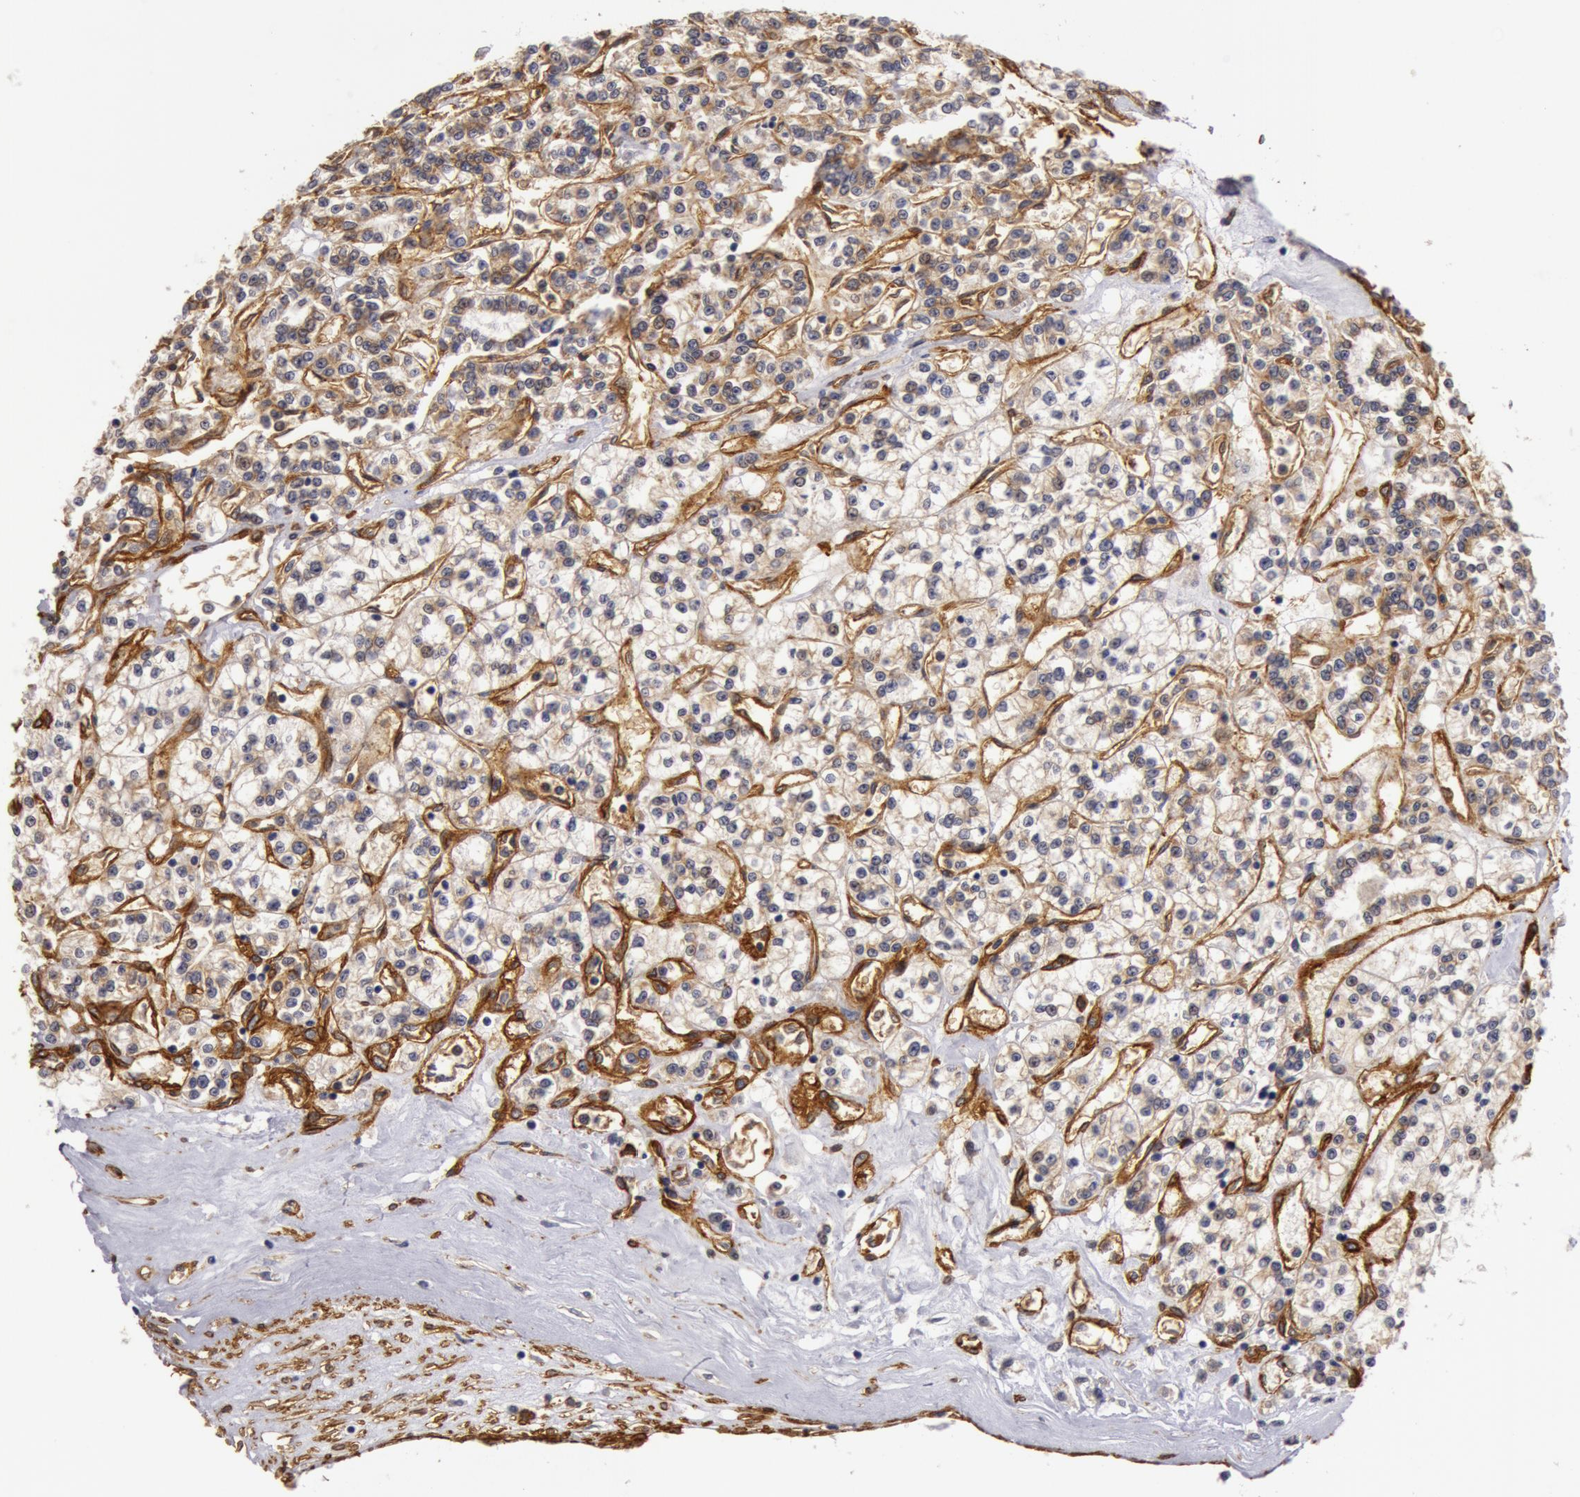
{"staining": {"intensity": "weak", "quantity": "25%-75%", "location": "cytoplasmic/membranous"}, "tissue": "renal cancer", "cell_type": "Tumor cells", "image_type": "cancer", "snomed": [{"axis": "morphology", "description": "Adenocarcinoma, NOS"}, {"axis": "topography", "description": "Kidney"}], "caption": "An IHC photomicrograph of tumor tissue is shown. Protein staining in brown labels weak cytoplasmic/membranous positivity in renal adenocarcinoma within tumor cells.", "gene": "IL23A", "patient": {"sex": "female", "age": 76}}